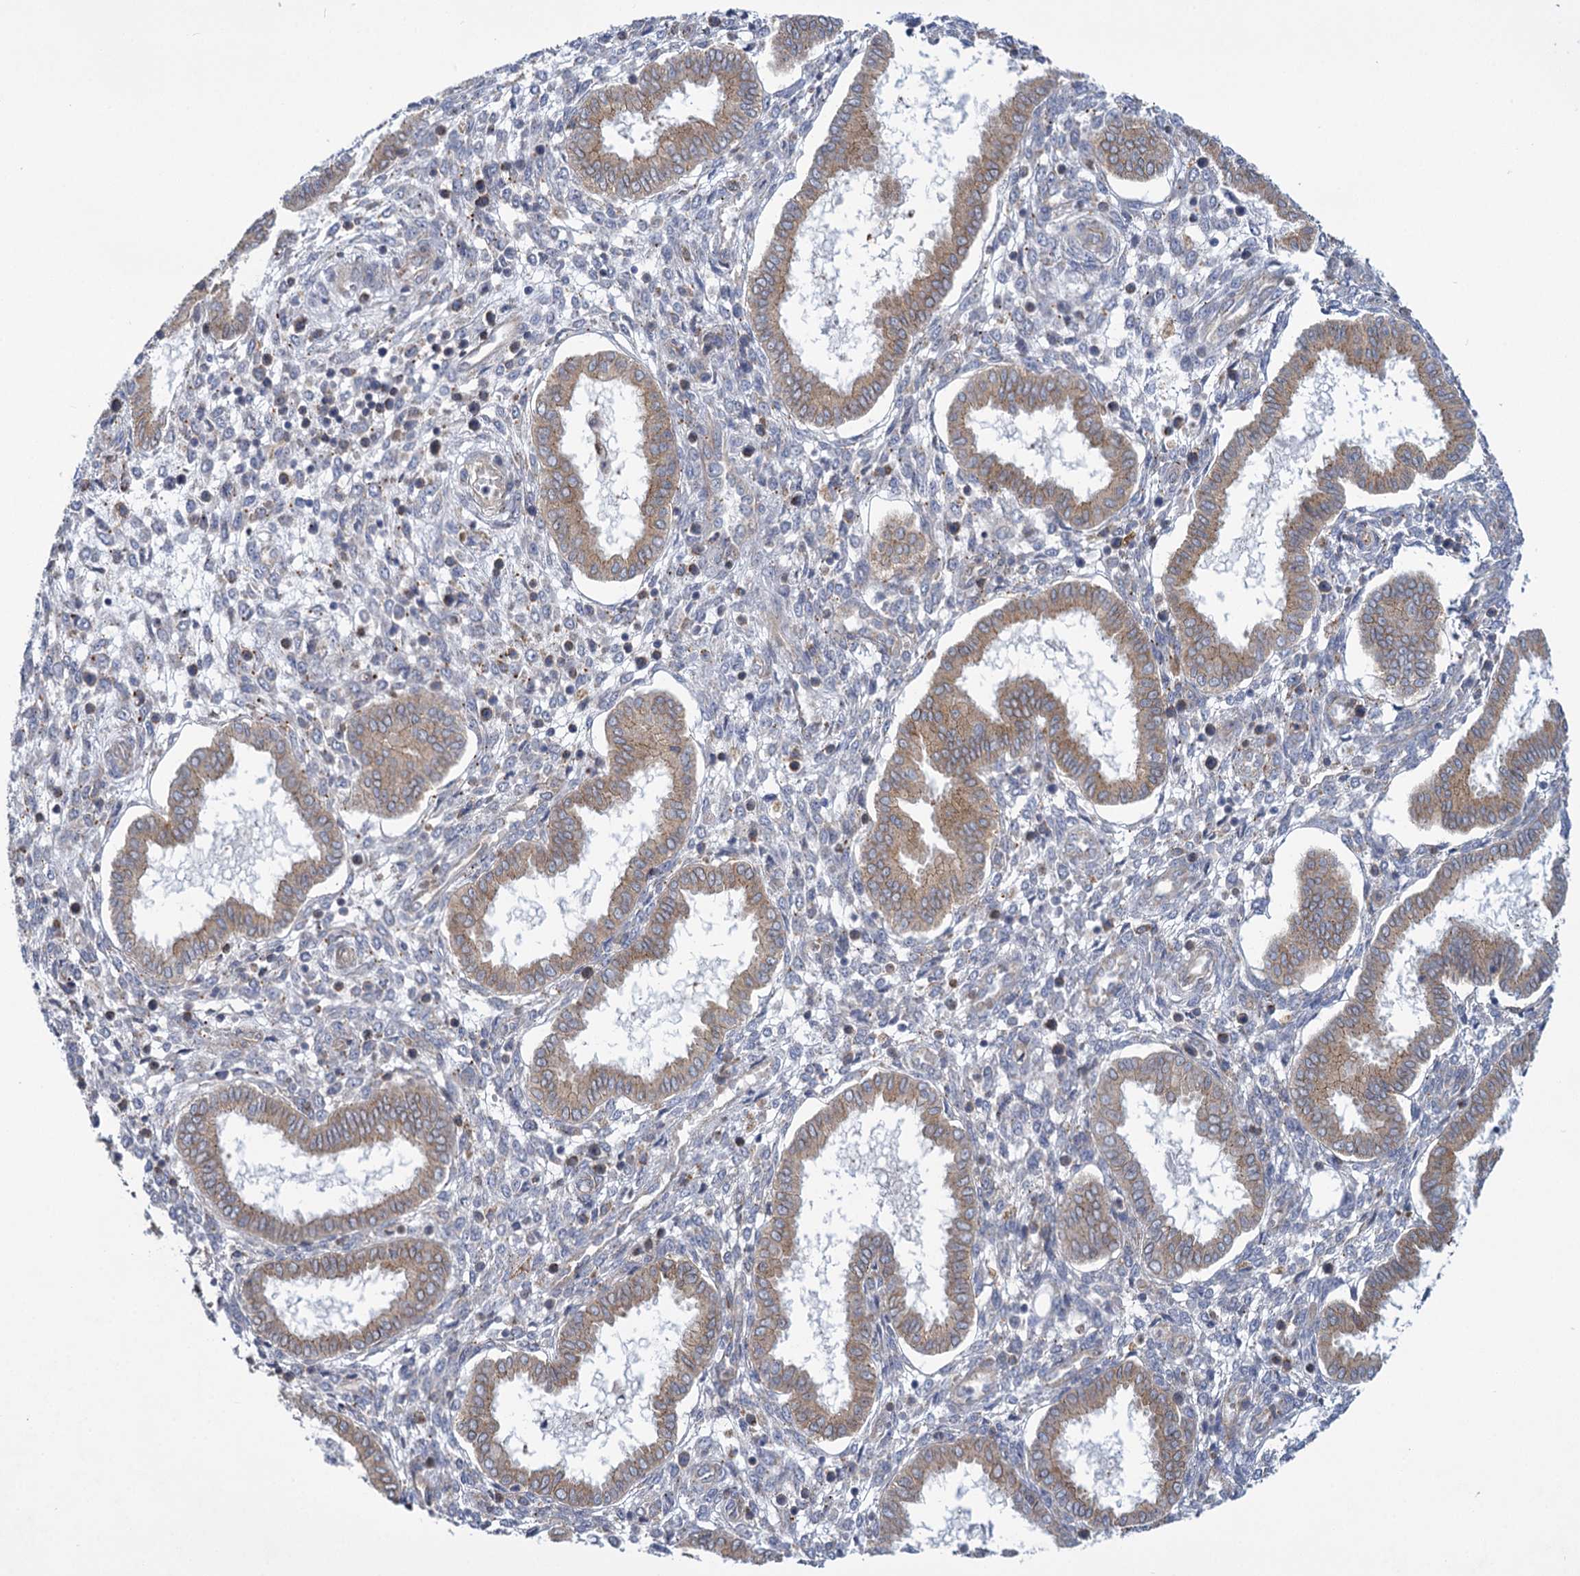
{"staining": {"intensity": "negative", "quantity": "none", "location": "none"}, "tissue": "endometrium", "cell_type": "Cells in endometrial stroma", "image_type": "normal", "snomed": [{"axis": "morphology", "description": "Normal tissue, NOS"}, {"axis": "topography", "description": "Endometrium"}], "caption": "DAB immunohistochemical staining of normal endometrium exhibits no significant positivity in cells in endometrial stroma. The staining is performed using DAB brown chromogen with nuclei counter-stained in using hematoxylin.", "gene": "MBLAC2", "patient": {"sex": "female", "age": 24}}